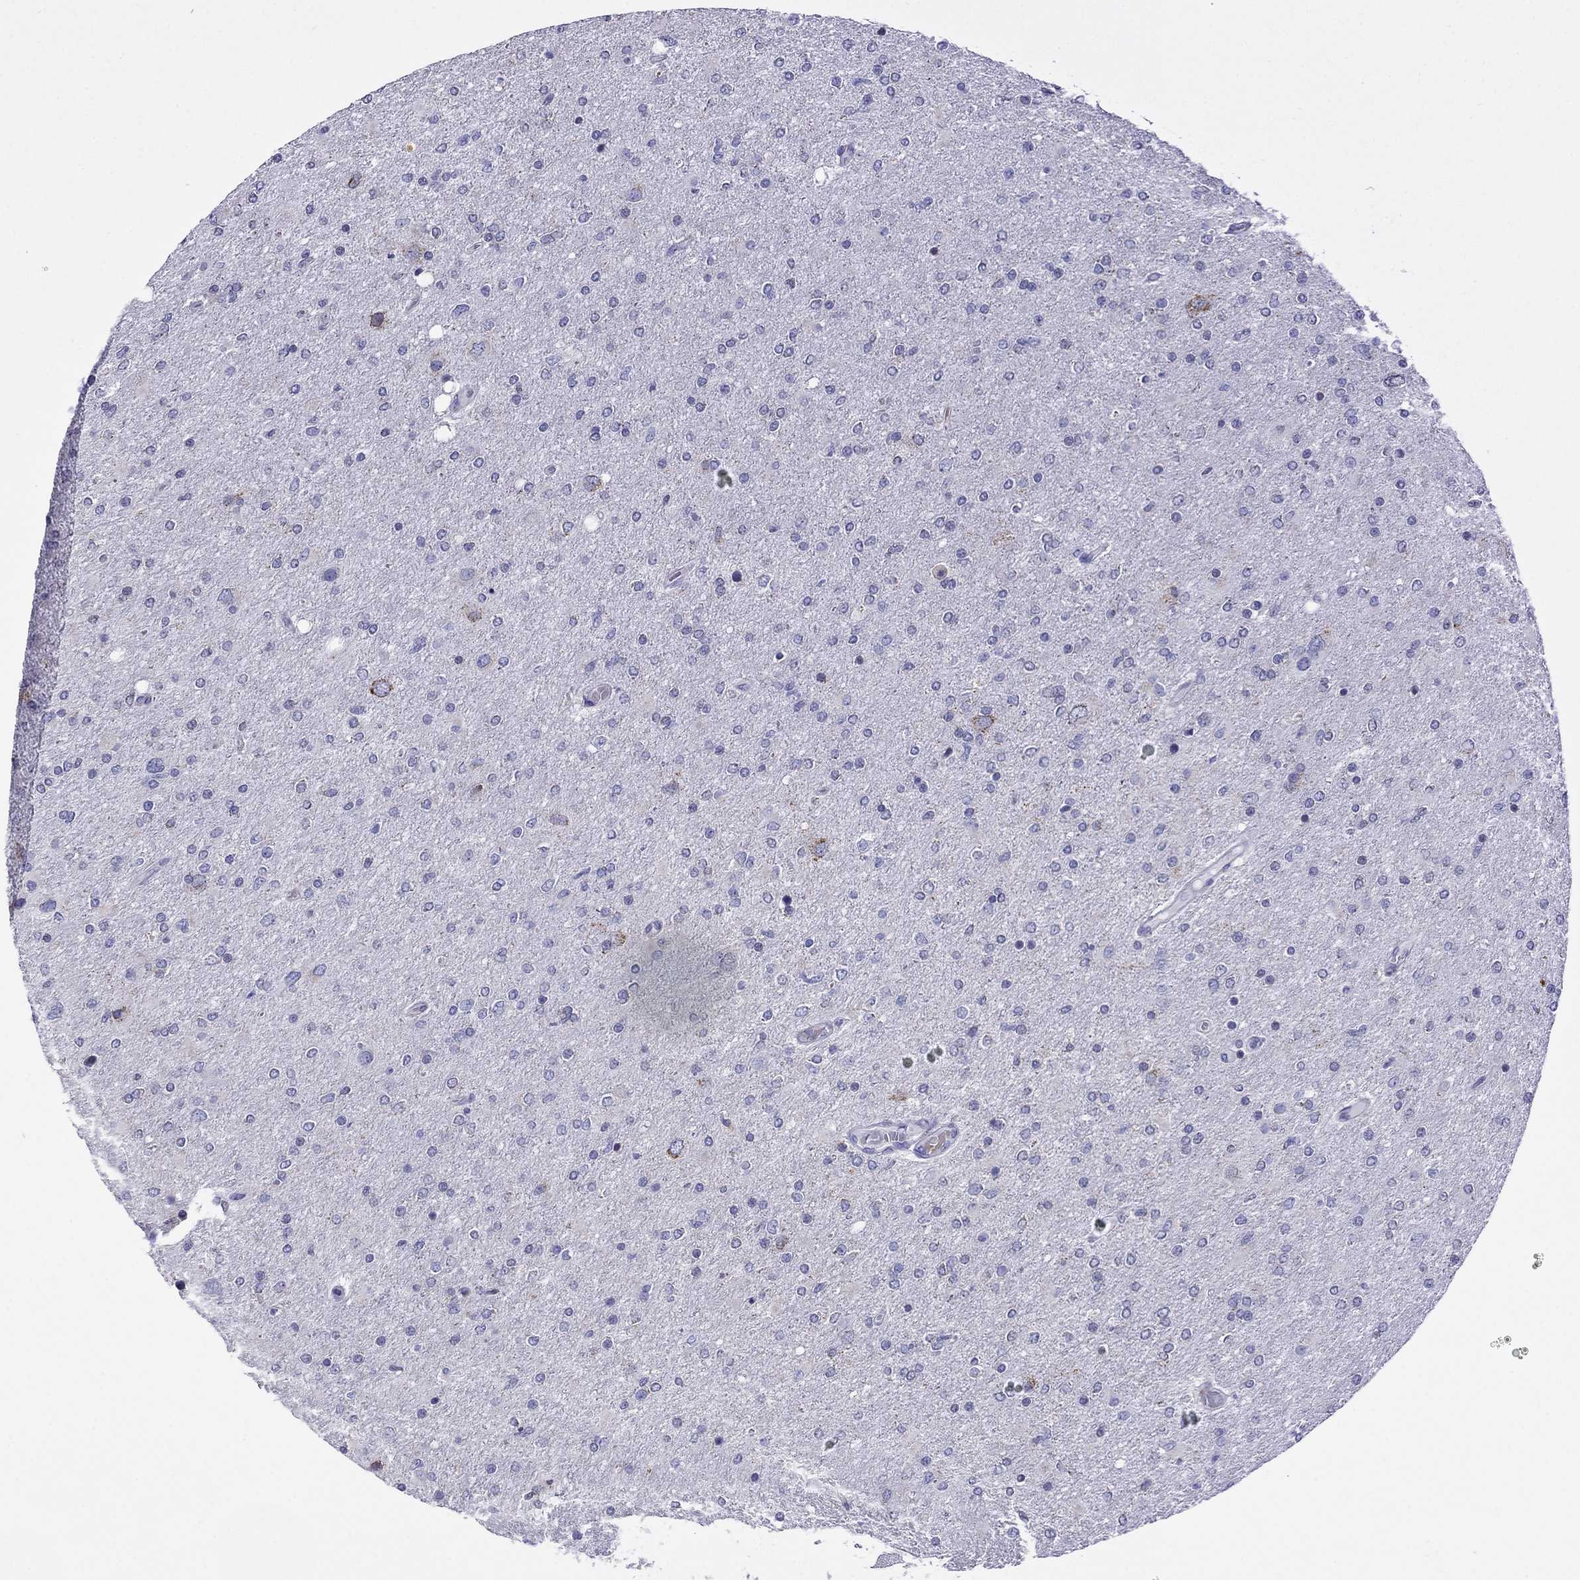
{"staining": {"intensity": "negative", "quantity": "none", "location": "none"}, "tissue": "glioma", "cell_type": "Tumor cells", "image_type": "cancer", "snomed": [{"axis": "morphology", "description": "Glioma, malignant, High grade"}, {"axis": "topography", "description": "Cerebral cortex"}], "caption": "High power microscopy histopathology image of an immunohistochemistry image of malignant glioma (high-grade), revealing no significant positivity in tumor cells.", "gene": "SCG2", "patient": {"sex": "male", "age": 70}}